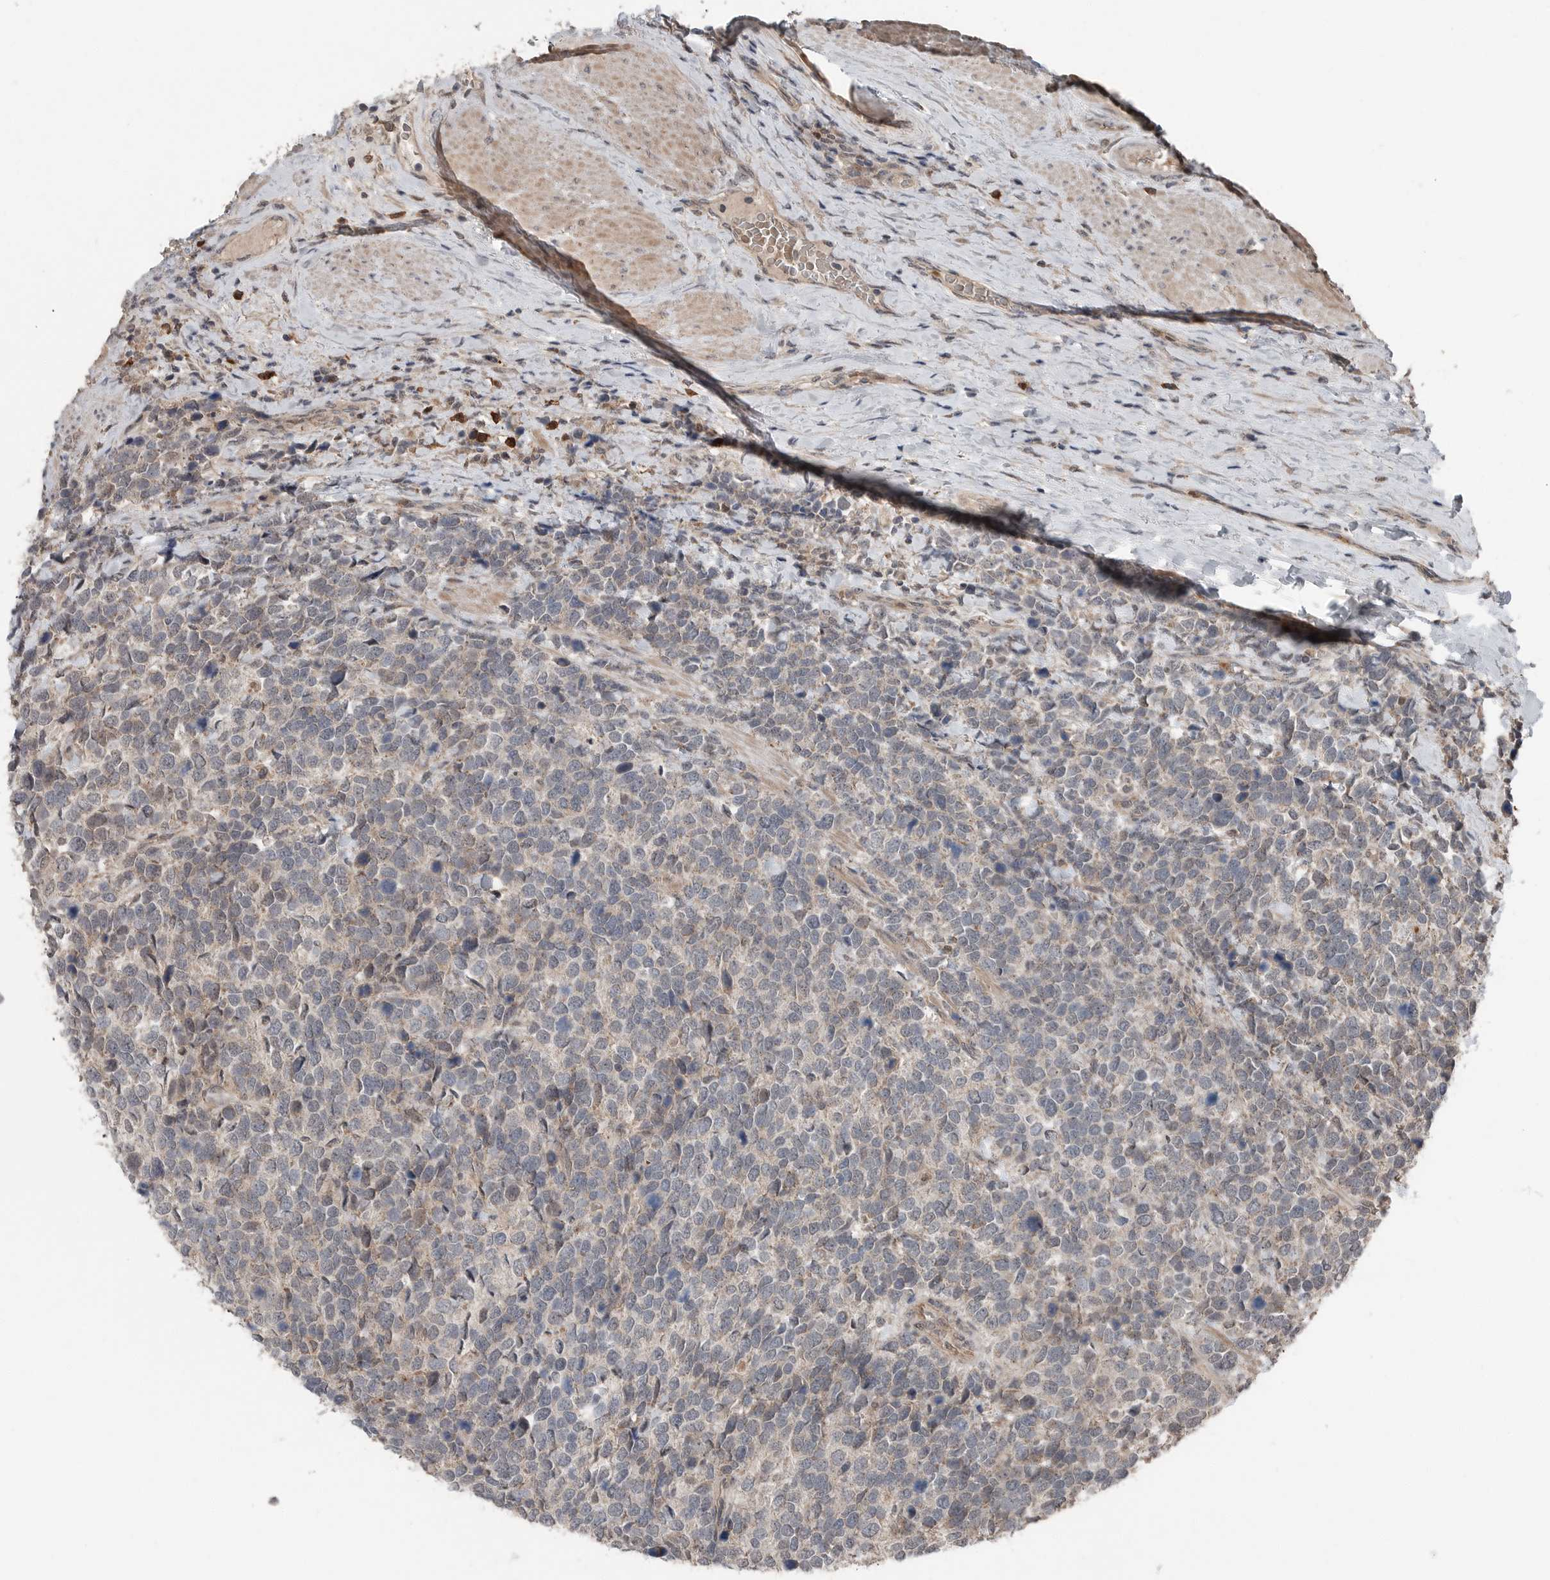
{"staining": {"intensity": "weak", "quantity": "<25%", "location": "cytoplasmic/membranous"}, "tissue": "urothelial cancer", "cell_type": "Tumor cells", "image_type": "cancer", "snomed": [{"axis": "morphology", "description": "Urothelial carcinoma, High grade"}, {"axis": "topography", "description": "Urinary bladder"}], "caption": "DAB (3,3'-diaminobenzidine) immunohistochemical staining of human urothelial cancer demonstrates no significant positivity in tumor cells.", "gene": "SCP2", "patient": {"sex": "female", "age": 82}}